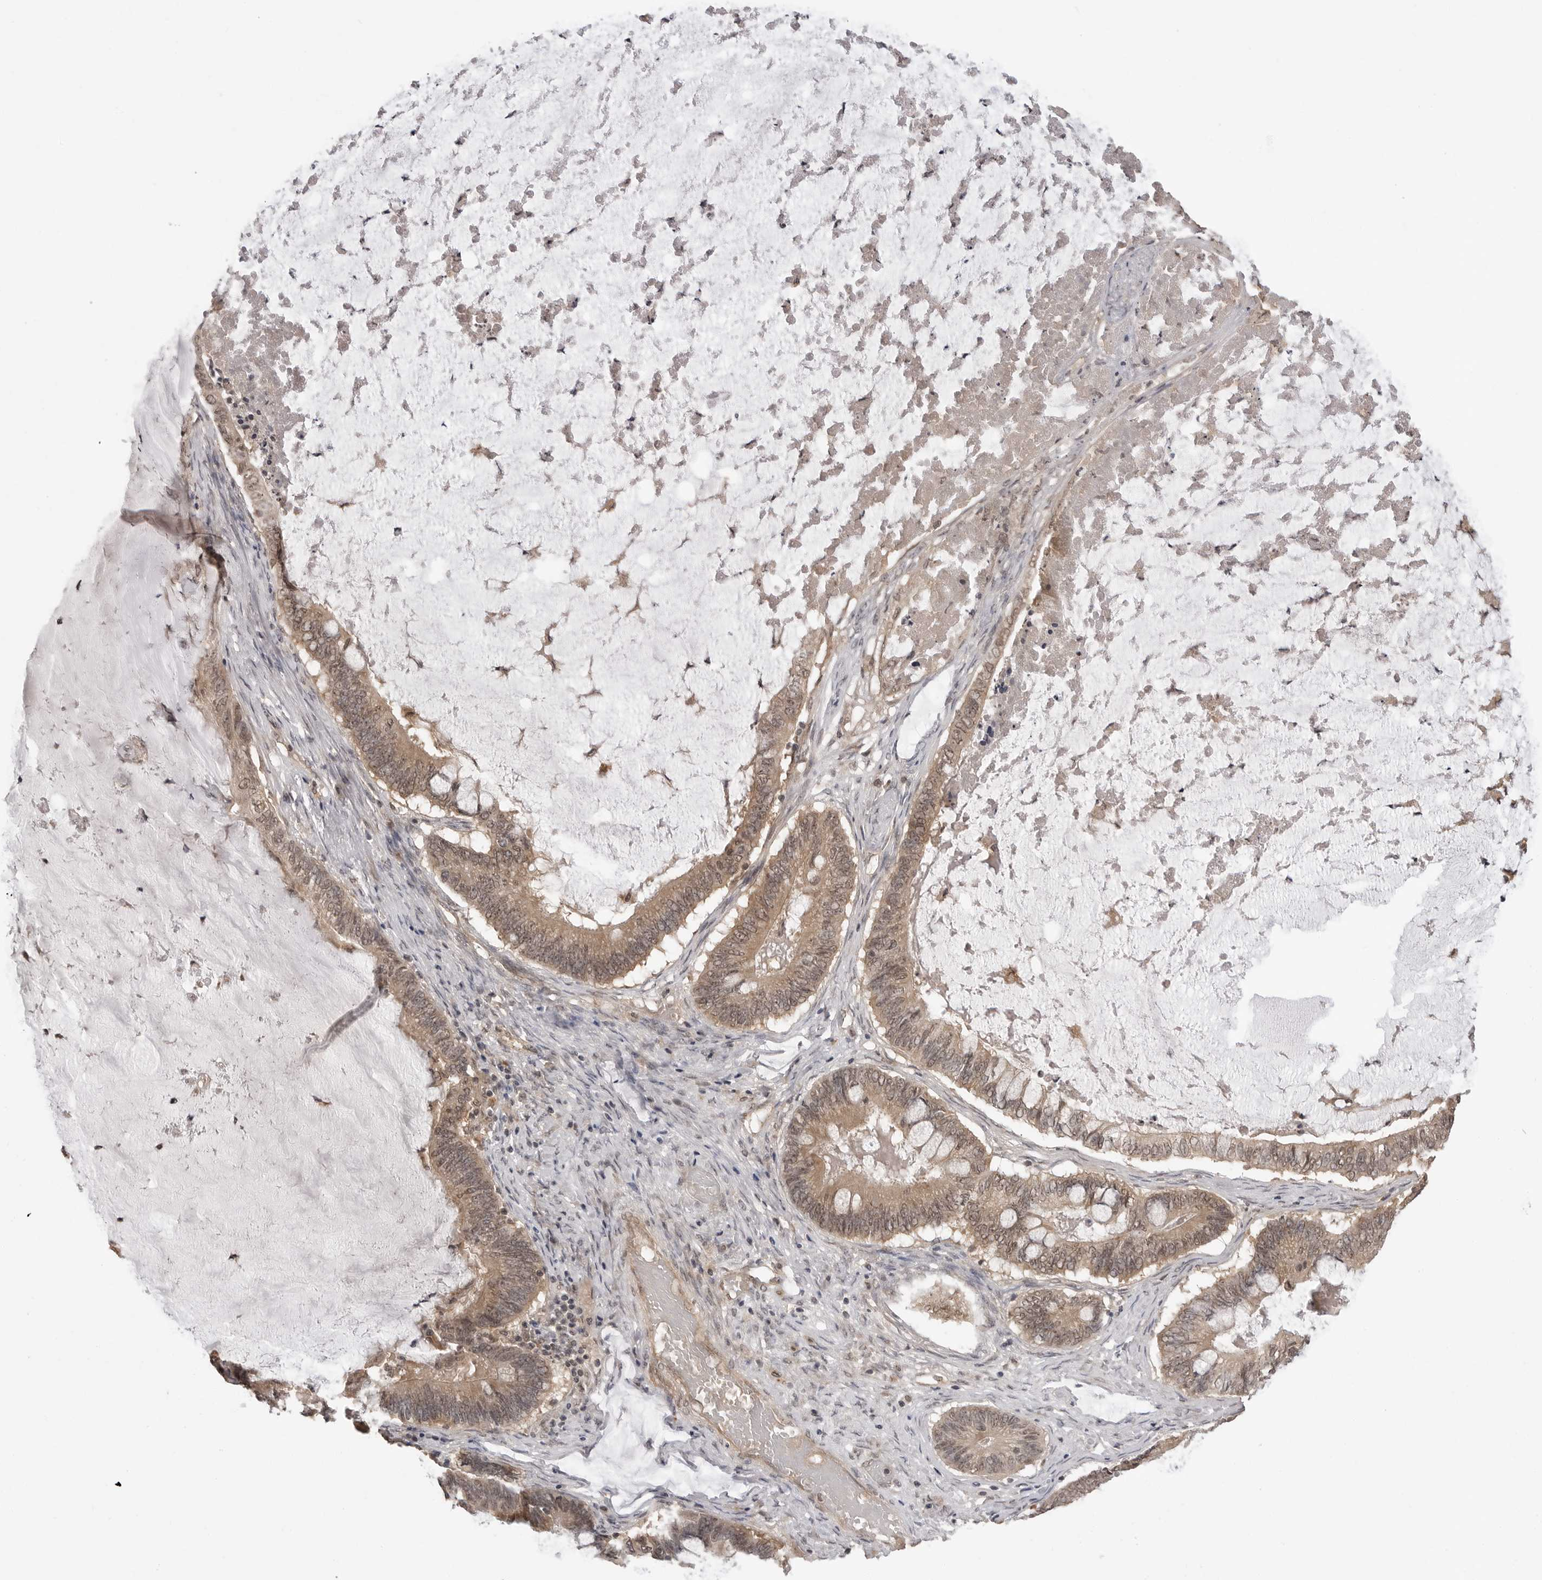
{"staining": {"intensity": "moderate", "quantity": ">75%", "location": "cytoplasmic/membranous,nuclear"}, "tissue": "ovarian cancer", "cell_type": "Tumor cells", "image_type": "cancer", "snomed": [{"axis": "morphology", "description": "Cystadenocarcinoma, mucinous, NOS"}, {"axis": "topography", "description": "Ovary"}], "caption": "Tumor cells display medium levels of moderate cytoplasmic/membranous and nuclear expression in about >75% of cells in ovarian mucinous cystadenocarcinoma.", "gene": "IL24", "patient": {"sex": "female", "age": 61}}